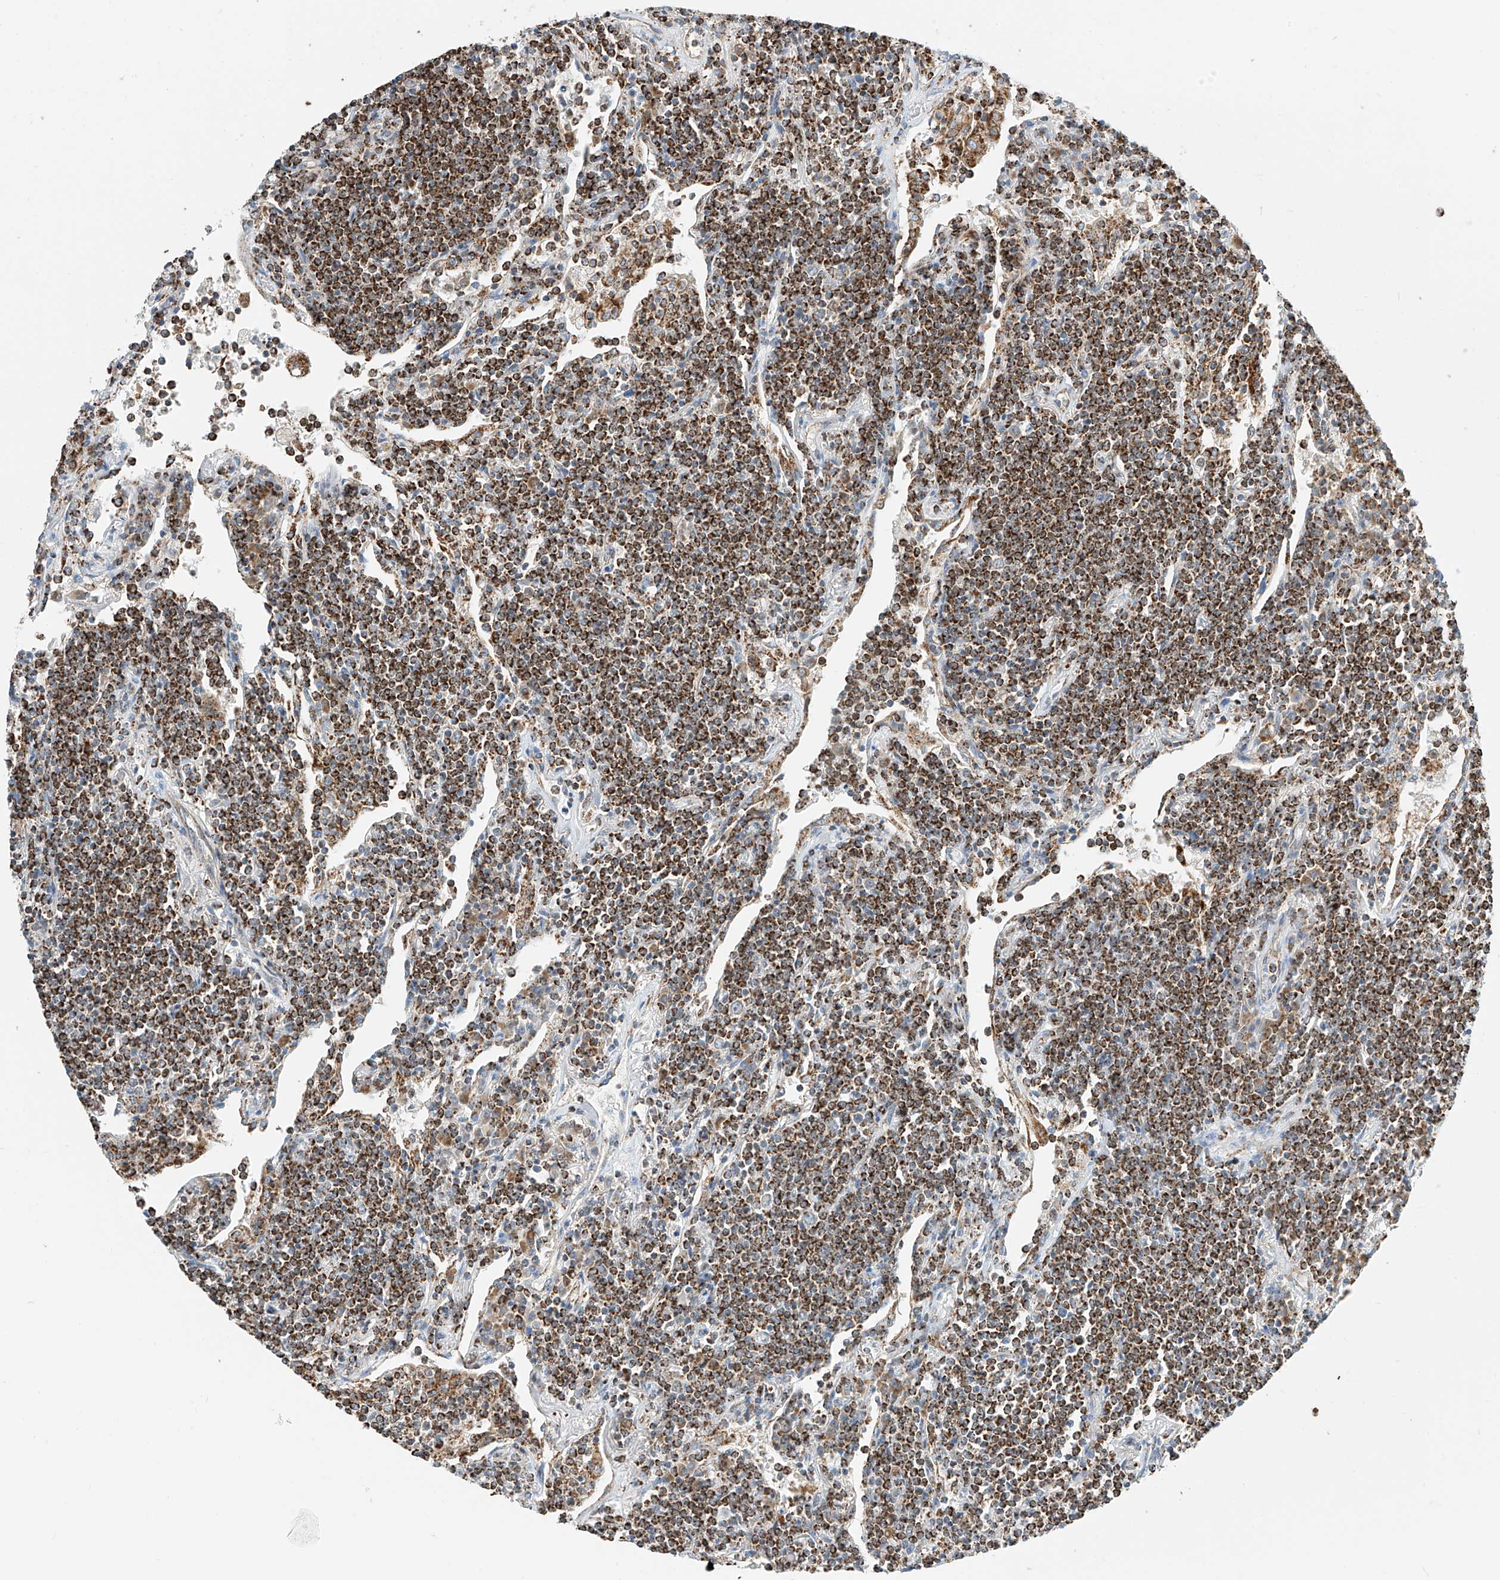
{"staining": {"intensity": "strong", "quantity": ">75%", "location": "cytoplasmic/membranous"}, "tissue": "lymphoma", "cell_type": "Tumor cells", "image_type": "cancer", "snomed": [{"axis": "morphology", "description": "Malignant lymphoma, non-Hodgkin's type, Low grade"}, {"axis": "topography", "description": "Lung"}], "caption": "High-magnification brightfield microscopy of lymphoma stained with DAB (brown) and counterstained with hematoxylin (blue). tumor cells exhibit strong cytoplasmic/membranous positivity is identified in about>75% of cells.", "gene": "PPA2", "patient": {"sex": "female", "age": 71}}